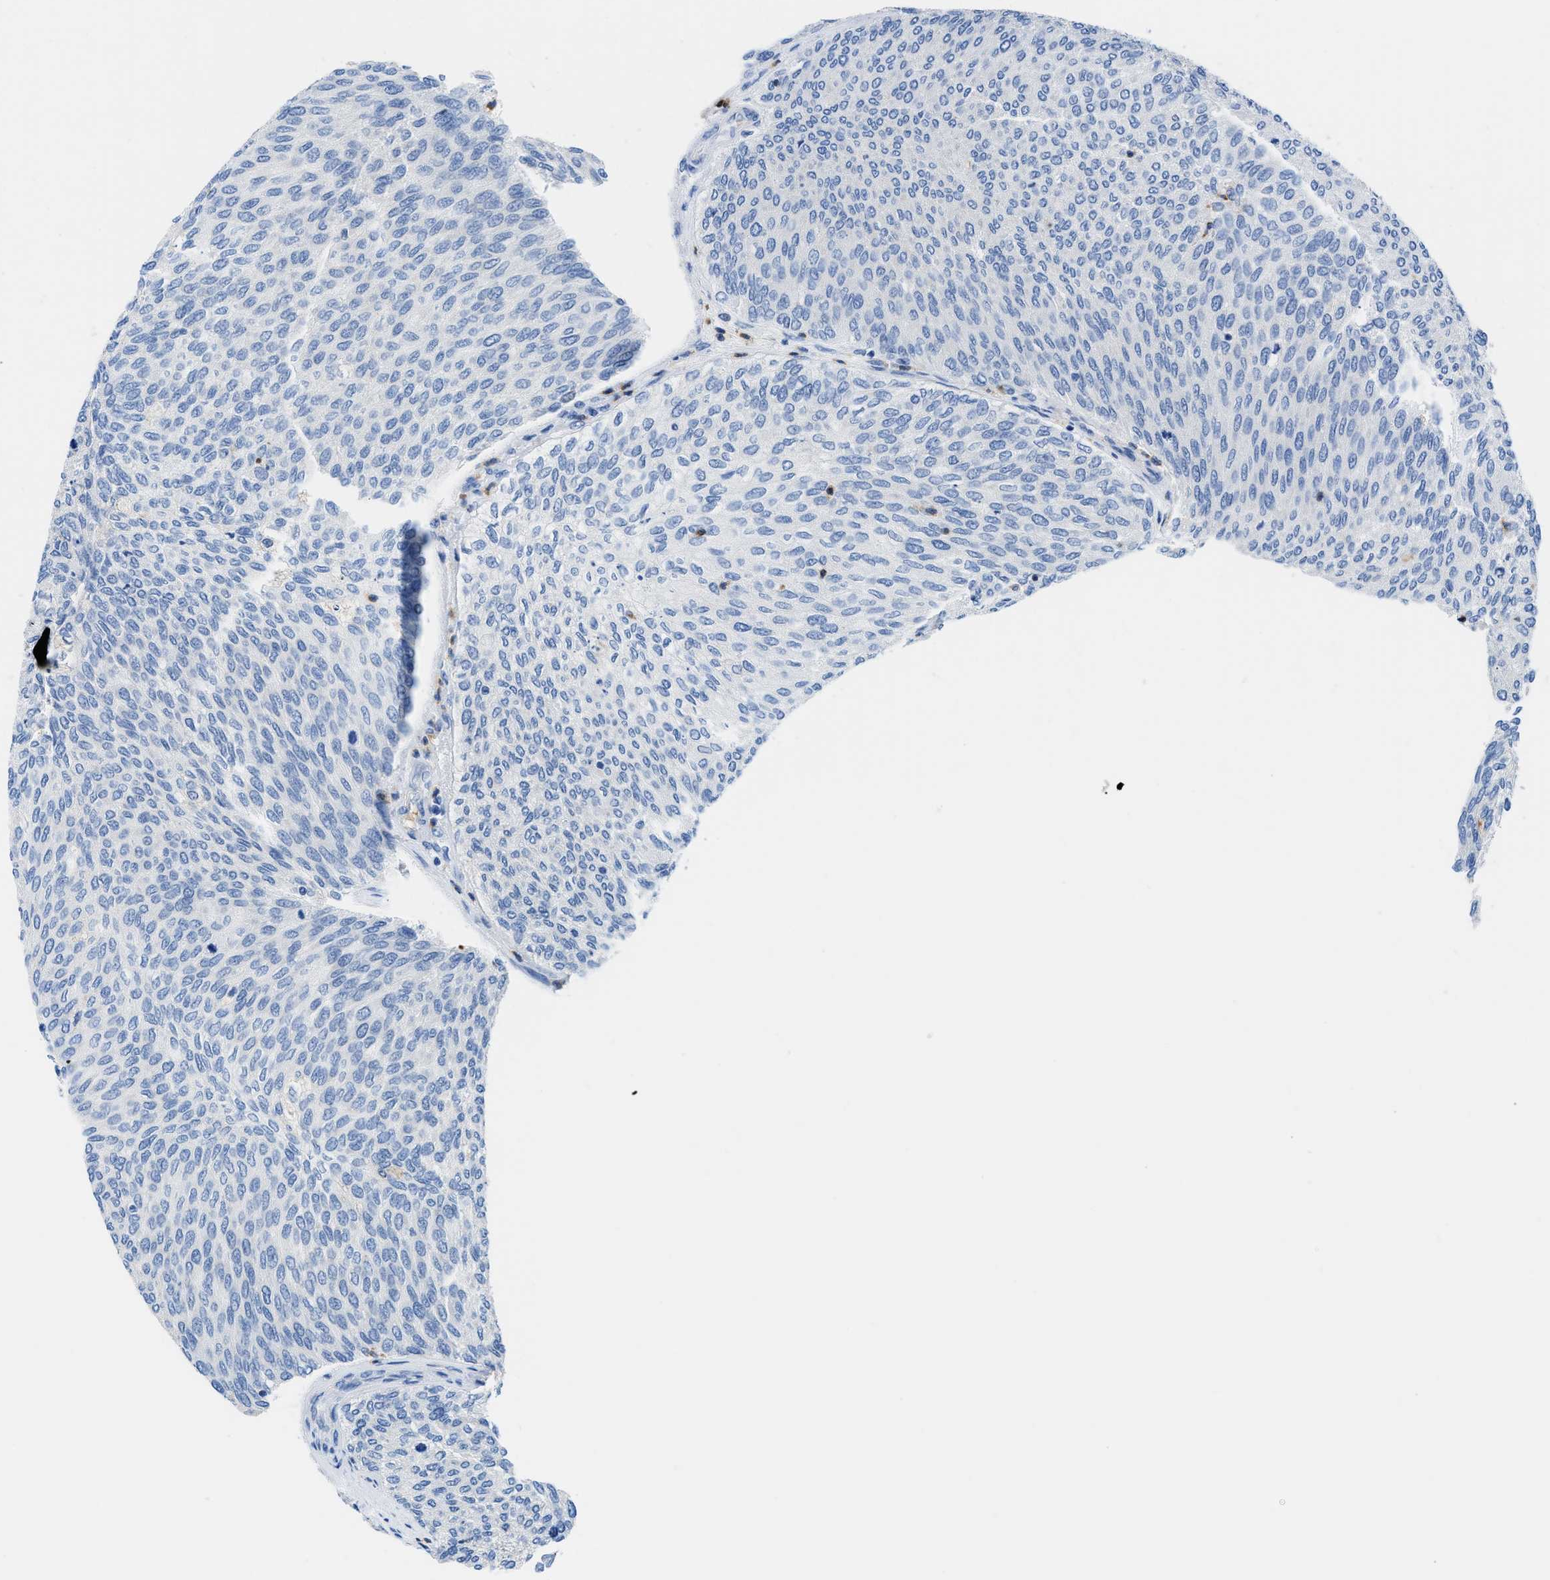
{"staining": {"intensity": "negative", "quantity": "none", "location": "none"}, "tissue": "urothelial cancer", "cell_type": "Tumor cells", "image_type": "cancer", "snomed": [{"axis": "morphology", "description": "Urothelial carcinoma, Low grade"}, {"axis": "topography", "description": "Urinary bladder"}], "caption": "Tumor cells show no significant protein staining in urothelial cancer. Brightfield microscopy of immunohistochemistry (IHC) stained with DAB (3,3'-diaminobenzidine) (brown) and hematoxylin (blue), captured at high magnification.", "gene": "NEB", "patient": {"sex": "female", "age": 79}}